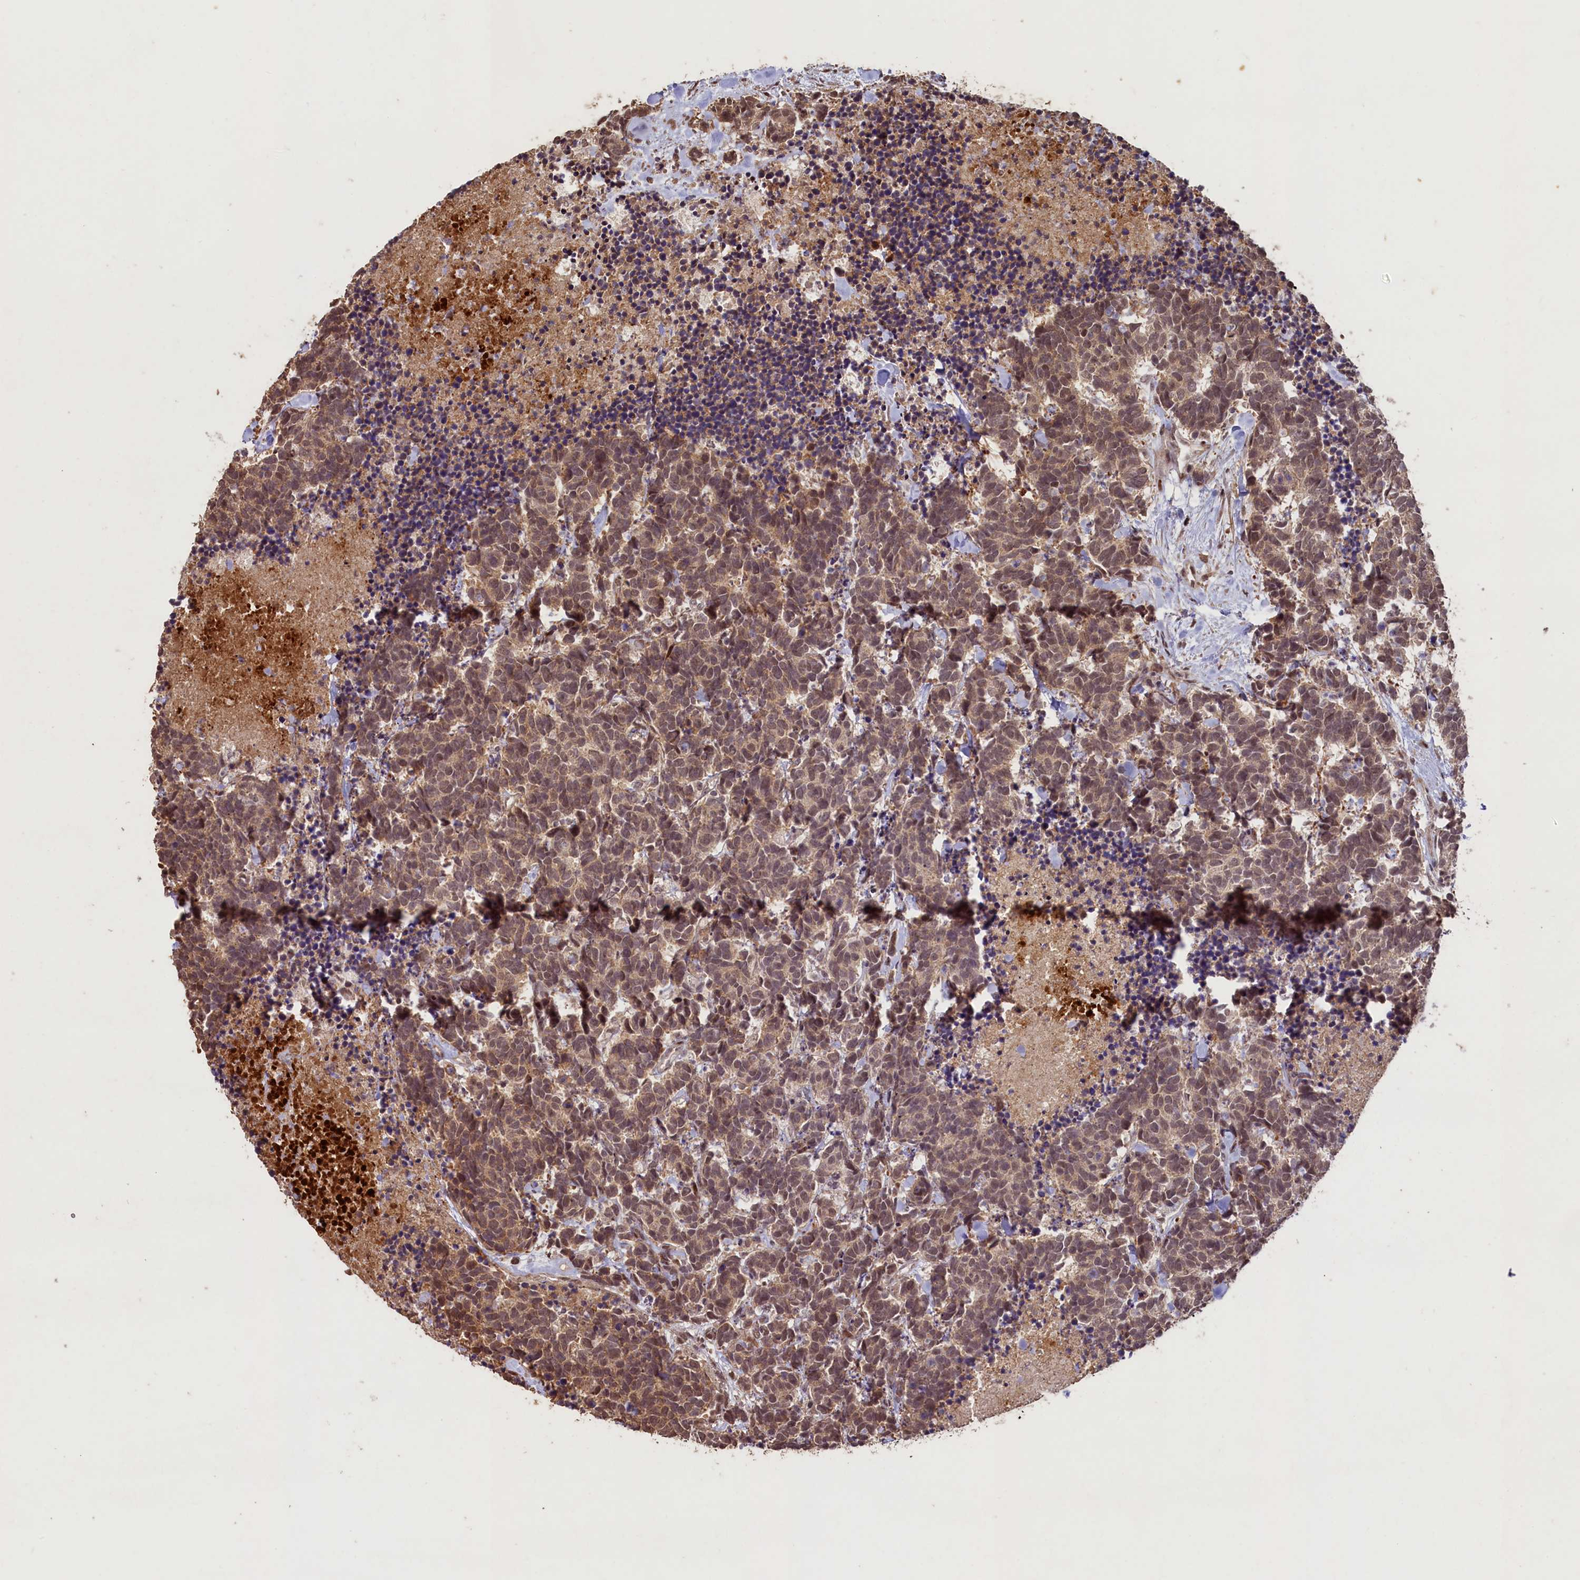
{"staining": {"intensity": "moderate", "quantity": ">75%", "location": "cytoplasmic/membranous,nuclear"}, "tissue": "carcinoid", "cell_type": "Tumor cells", "image_type": "cancer", "snomed": [{"axis": "morphology", "description": "Carcinoma, NOS"}, {"axis": "morphology", "description": "Carcinoid, malignant, NOS"}, {"axis": "topography", "description": "Prostate"}], "caption": "Human carcinoid (malignant) stained with a protein marker reveals moderate staining in tumor cells.", "gene": "SHPRH", "patient": {"sex": "male", "age": 57}}